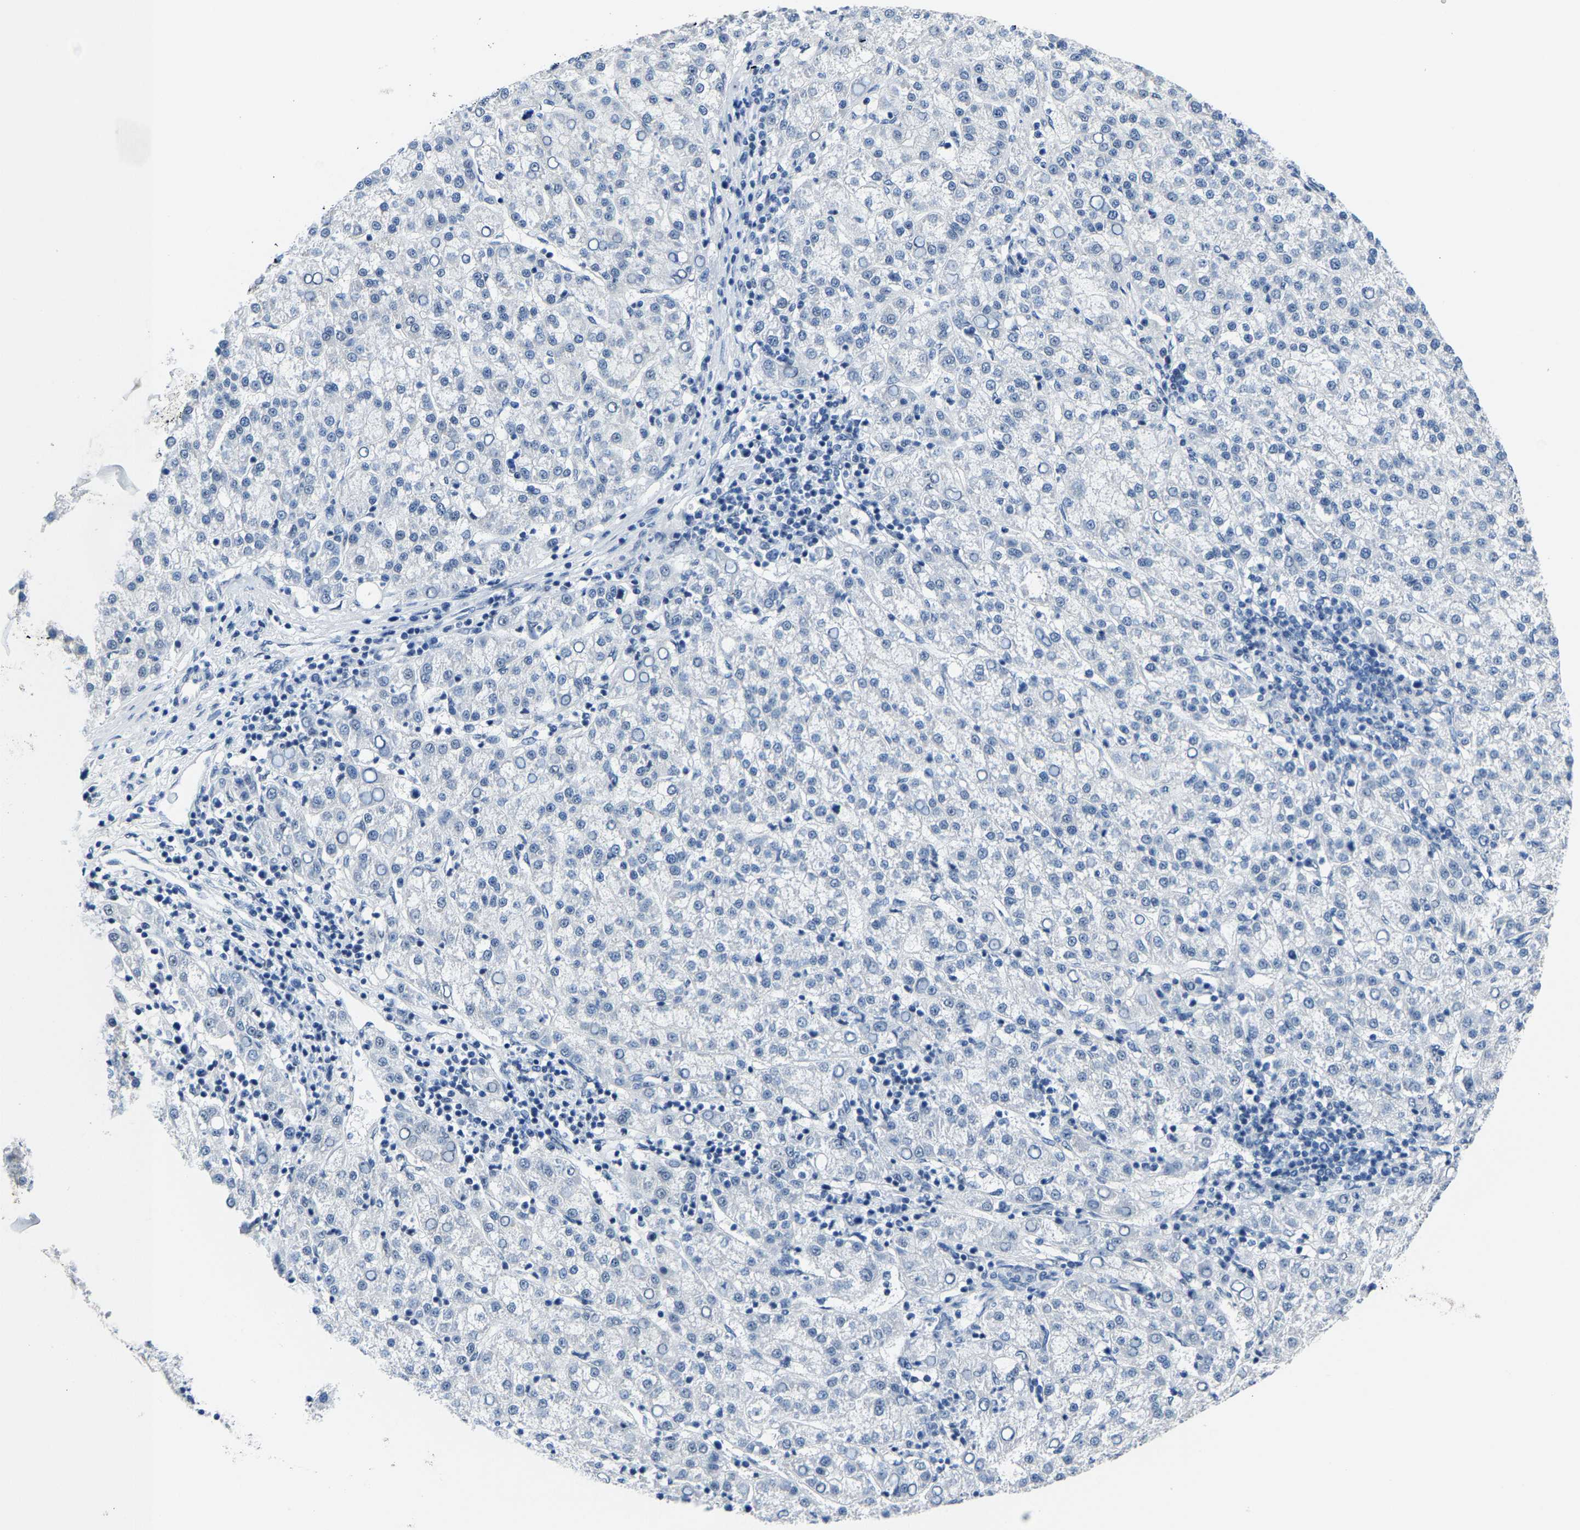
{"staining": {"intensity": "negative", "quantity": "none", "location": "none"}, "tissue": "liver cancer", "cell_type": "Tumor cells", "image_type": "cancer", "snomed": [{"axis": "morphology", "description": "Carcinoma, Hepatocellular, NOS"}, {"axis": "topography", "description": "Liver"}], "caption": "The IHC photomicrograph has no significant staining in tumor cells of liver cancer tissue.", "gene": "SSH3", "patient": {"sex": "female", "age": 58}}